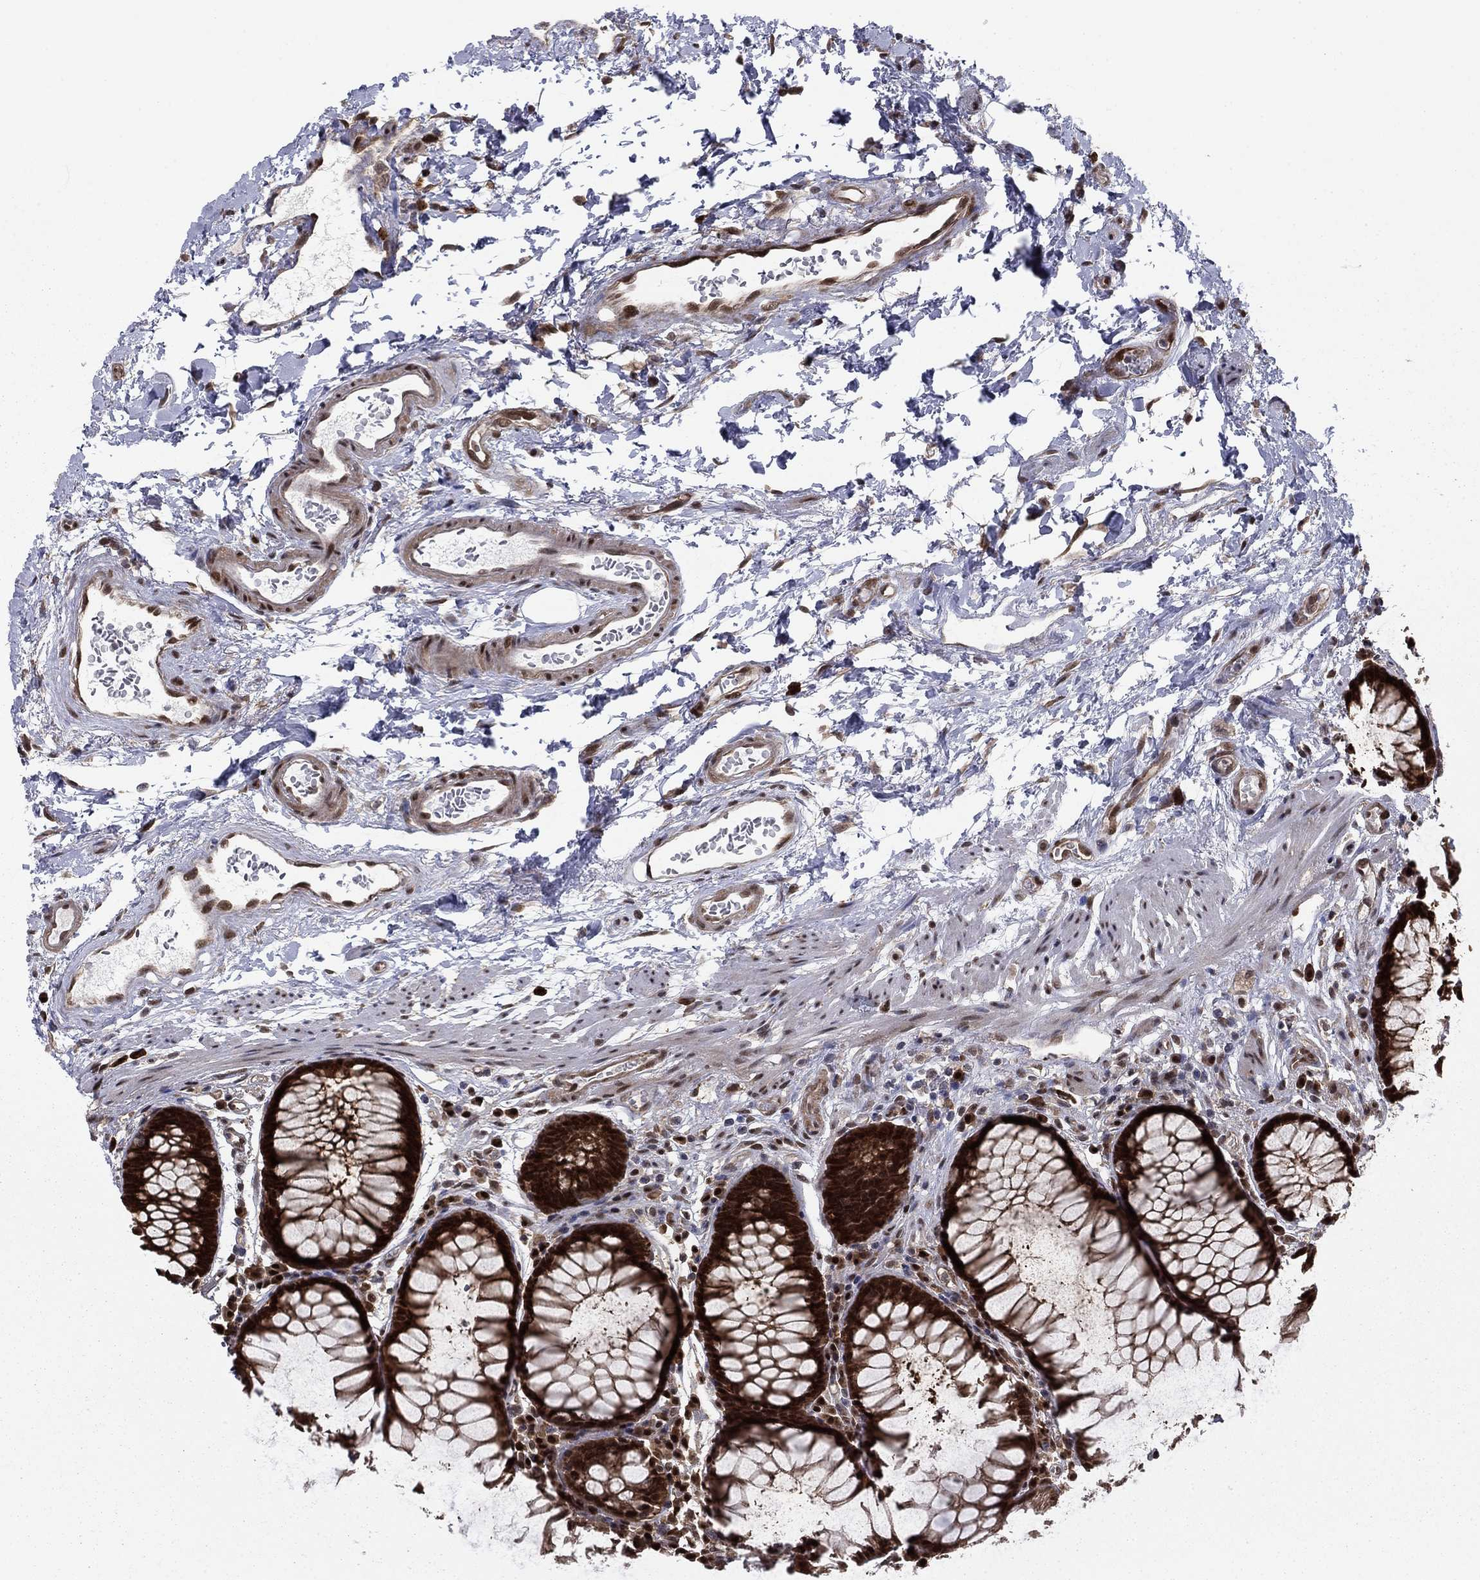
{"staining": {"intensity": "strong", "quantity": ">75%", "location": "cytoplasmic/membranous"}, "tissue": "rectum", "cell_type": "Glandular cells", "image_type": "normal", "snomed": [{"axis": "morphology", "description": "Normal tissue, NOS"}, {"axis": "topography", "description": "Rectum"}], "caption": "Brown immunohistochemical staining in normal rectum demonstrates strong cytoplasmic/membranous positivity in about >75% of glandular cells.", "gene": "FKBP4", "patient": {"sex": "female", "age": 68}}